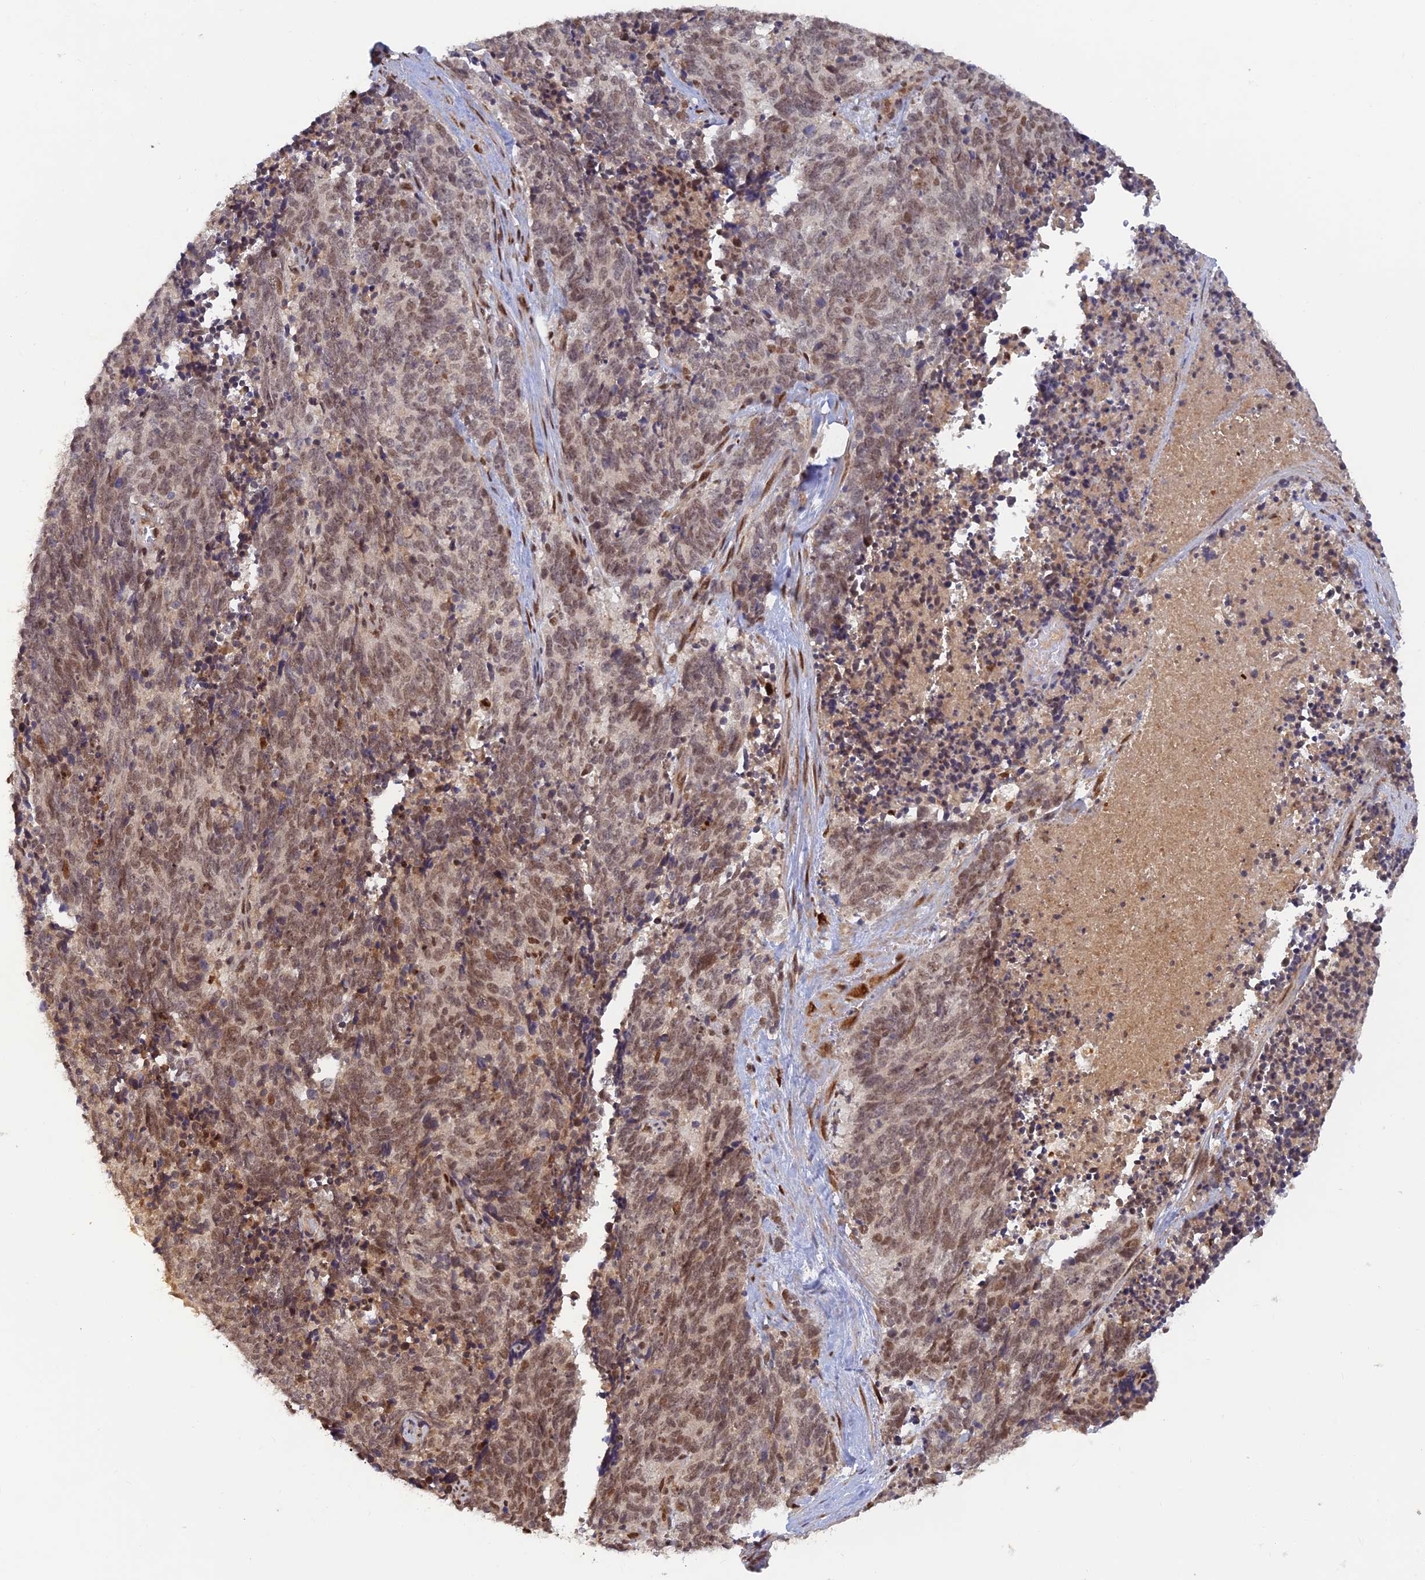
{"staining": {"intensity": "weak", "quantity": ">75%", "location": "nuclear"}, "tissue": "cervical cancer", "cell_type": "Tumor cells", "image_type": "cancer", "snomed": [{"axis": "morphology", "description": "Squamous cell carcinoma, NOS"}, {"axis": "topography", "description": "Cervix"}], "caption": "A micrograph of human cervical squamous cell carcinoma stained for a protein demonstrates weak nuclear brown staining in tumor cells.", "gene": "ZNF565", "patient": {"sex": "female", "age": 29}}